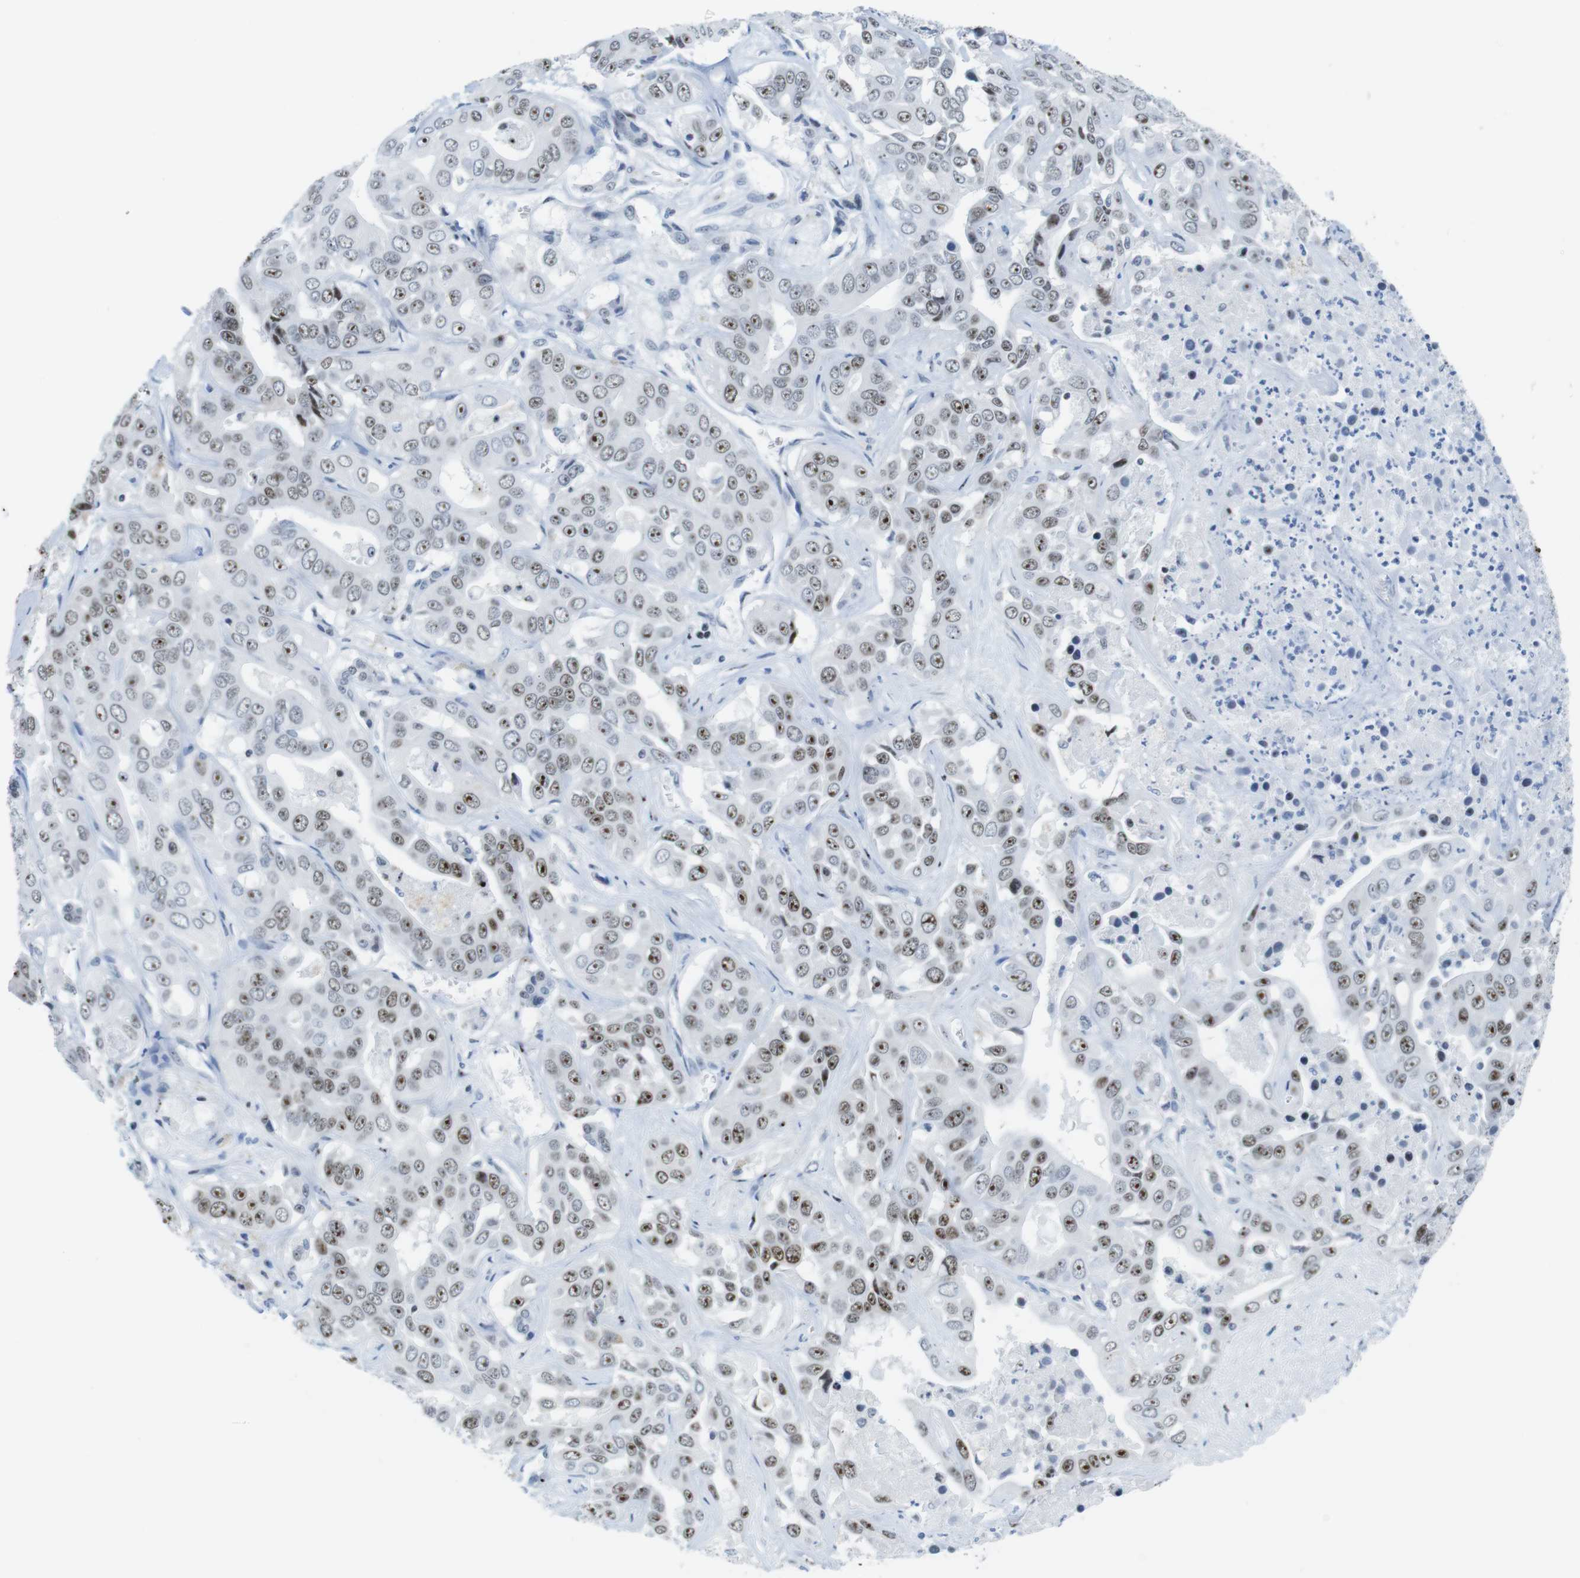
{"staining": {"intensity": "moderate", "quantity": ">75%", "location": "nuclear"}, "tissue": "liver cancer", "cell_type": "Tumor cells", "image_type": "cancer", "snomed": [{"axis": "morphology", "description": "Cholangiocarcinoma"}, {"axis": "topography", "description": "Liver"}], "caption": "The immunohistochemical stain shows moderate nuclear positivity in tumor cells of liver cancer tissue.", "gene": "NIFK", "patient": {"sex": "female", "age": 52}}